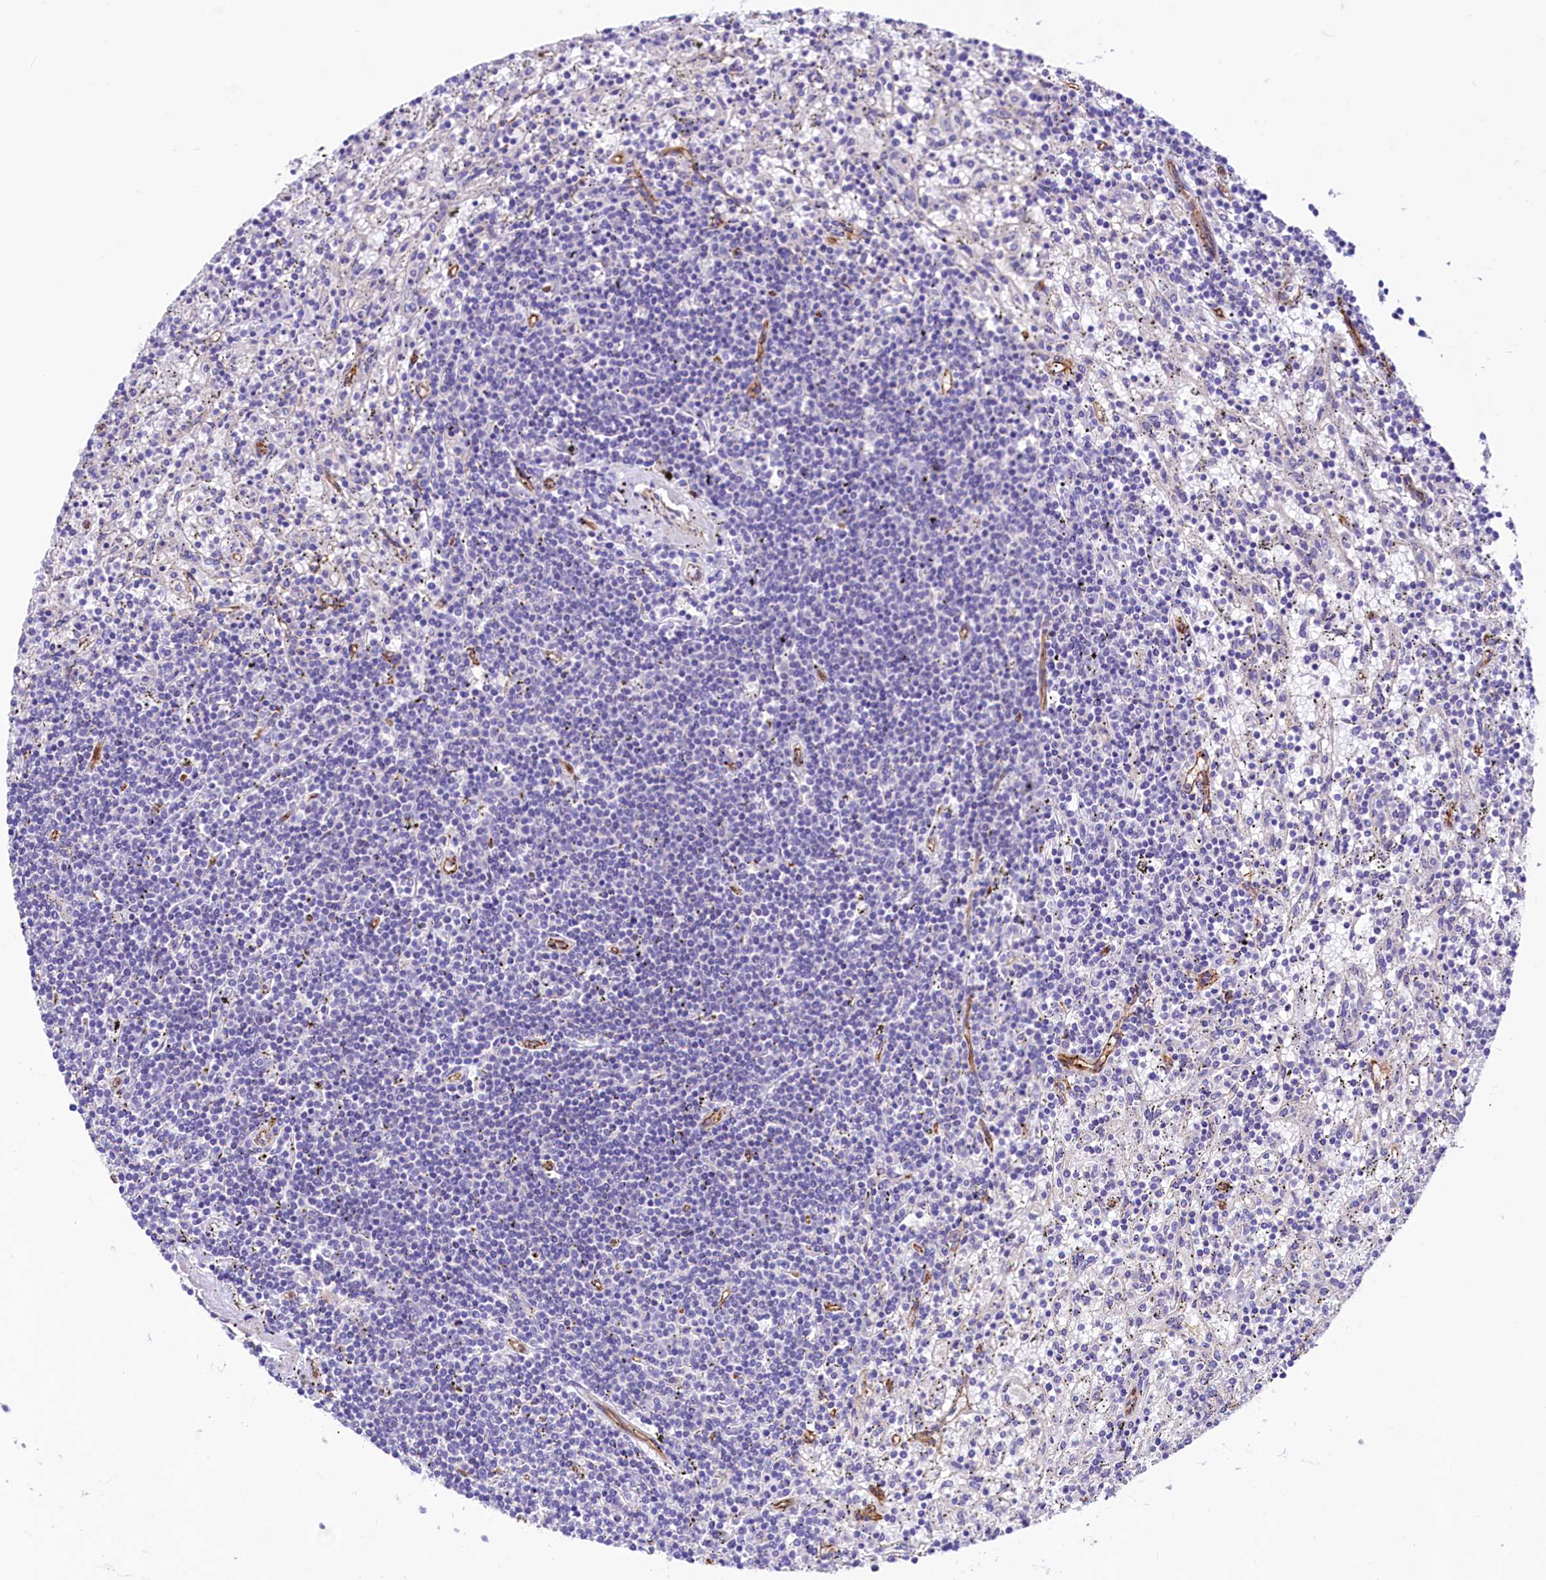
{"staining": {"intensity": "negative", "quantity": "none", "location": "none"}, "tissue": "lymphoma", "cell_type": "Tumor cells", "image_type": "cancer", "snomed": [{"axis": "morphology", "description": "Malignant lymphoma, non-Hodgkin's type, Low grade"}, {"axis": "topography", "description": "Spleen"}], "caption": "Immunohistochemistry image of human malignant lymphoma, non-Hodgkin's type (low-grade) stained for a protein (brown), which shows no staining in tumor cells.", "gene": "SLF1", "patient": {"sex": "male", "age": 76}}